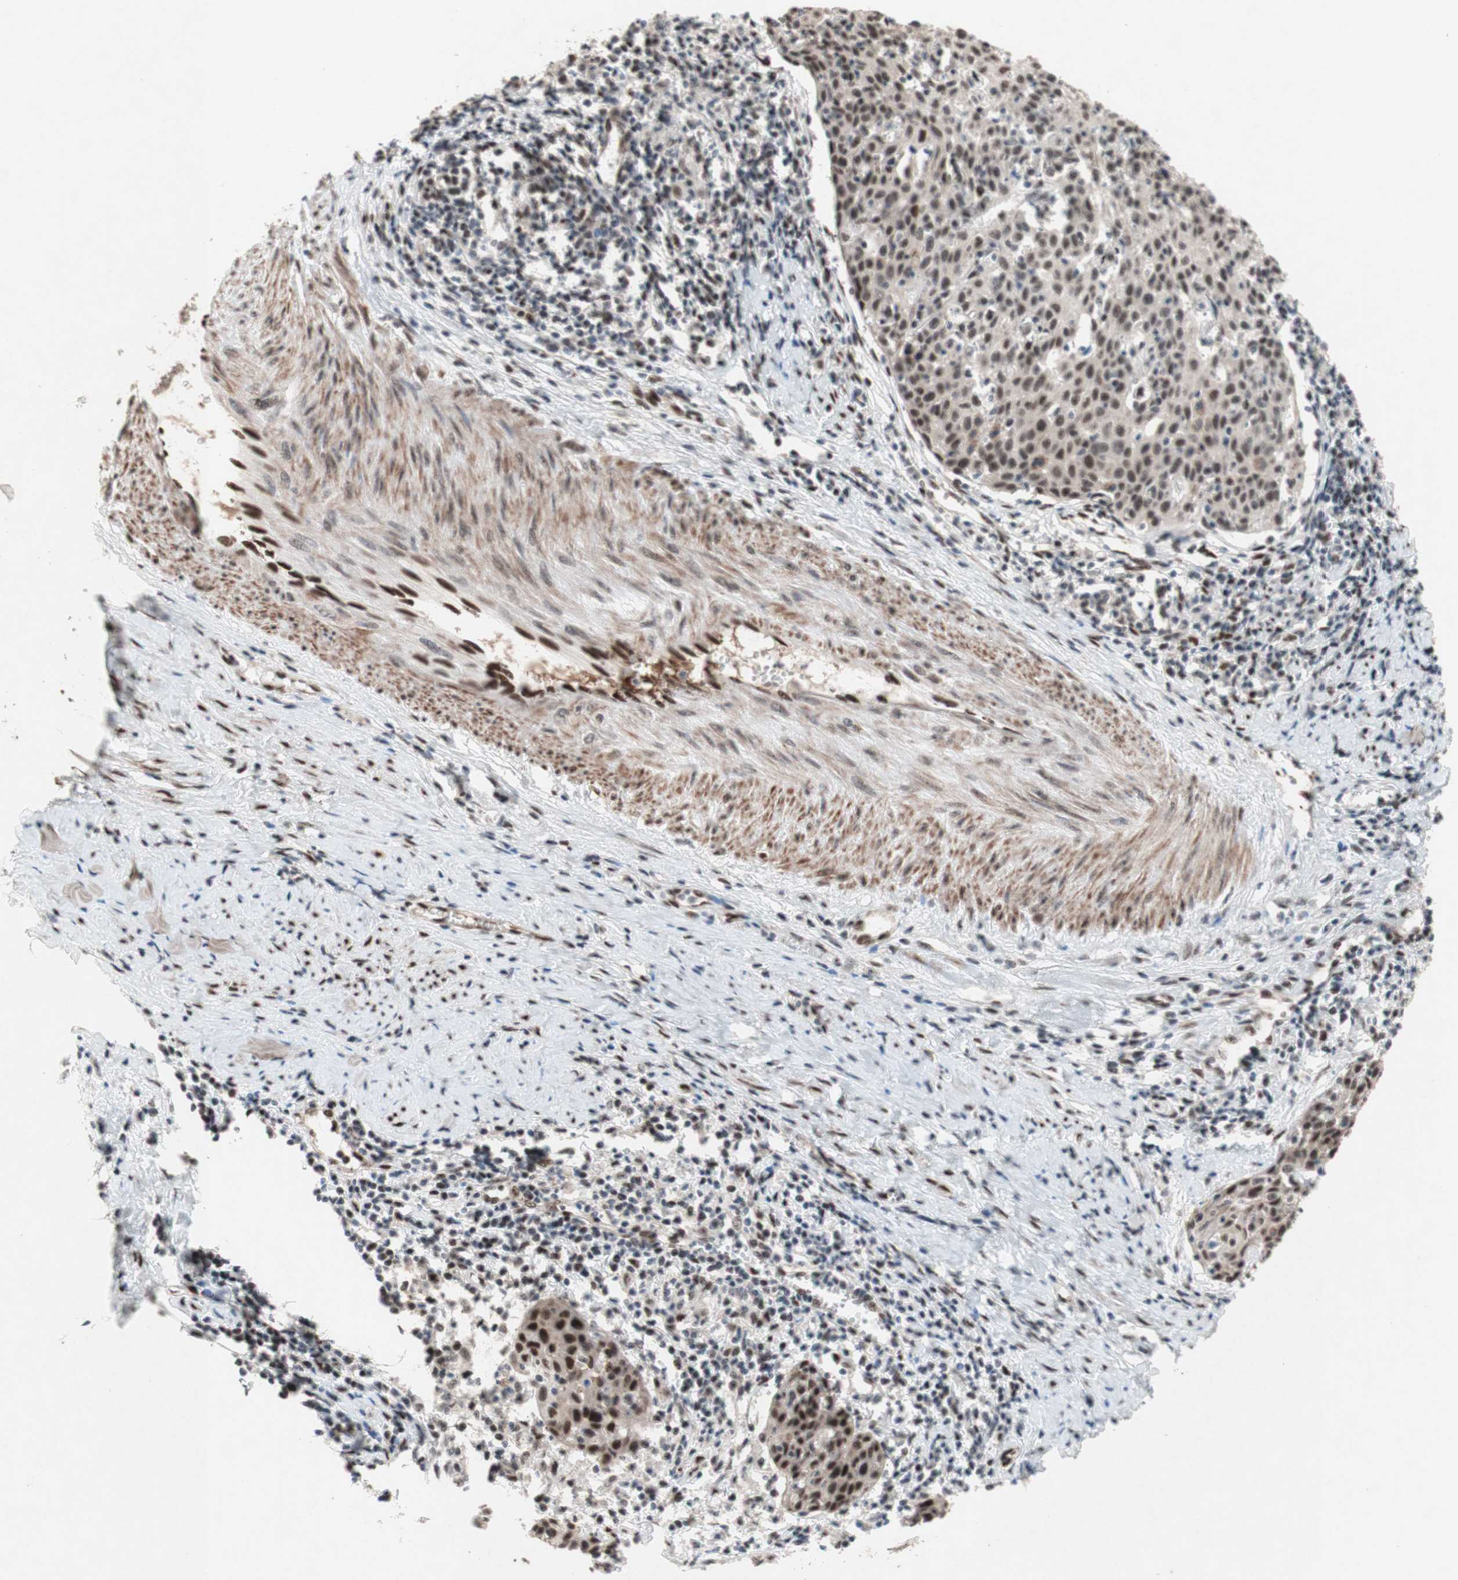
{"staining": {"intensity": "moderate", "quantity": ">75%", "location": "nuclear"}, "tissue": "cervical cancer", "cell_type": "Tumor cells", "image_type": "cancer", "snomed": [{"axis": "morphology", "description": "Squamous cell carcinoma, NOS"}, {"axis": "topography", "description": "Cervix"}], "caption": "A histopathology image of human cervical cancer stained for a protein exhibits moderate nuclear brown staining in tumor cells.", "gene": "TLE1", "patient": {"sex": "female", "age": 38}}